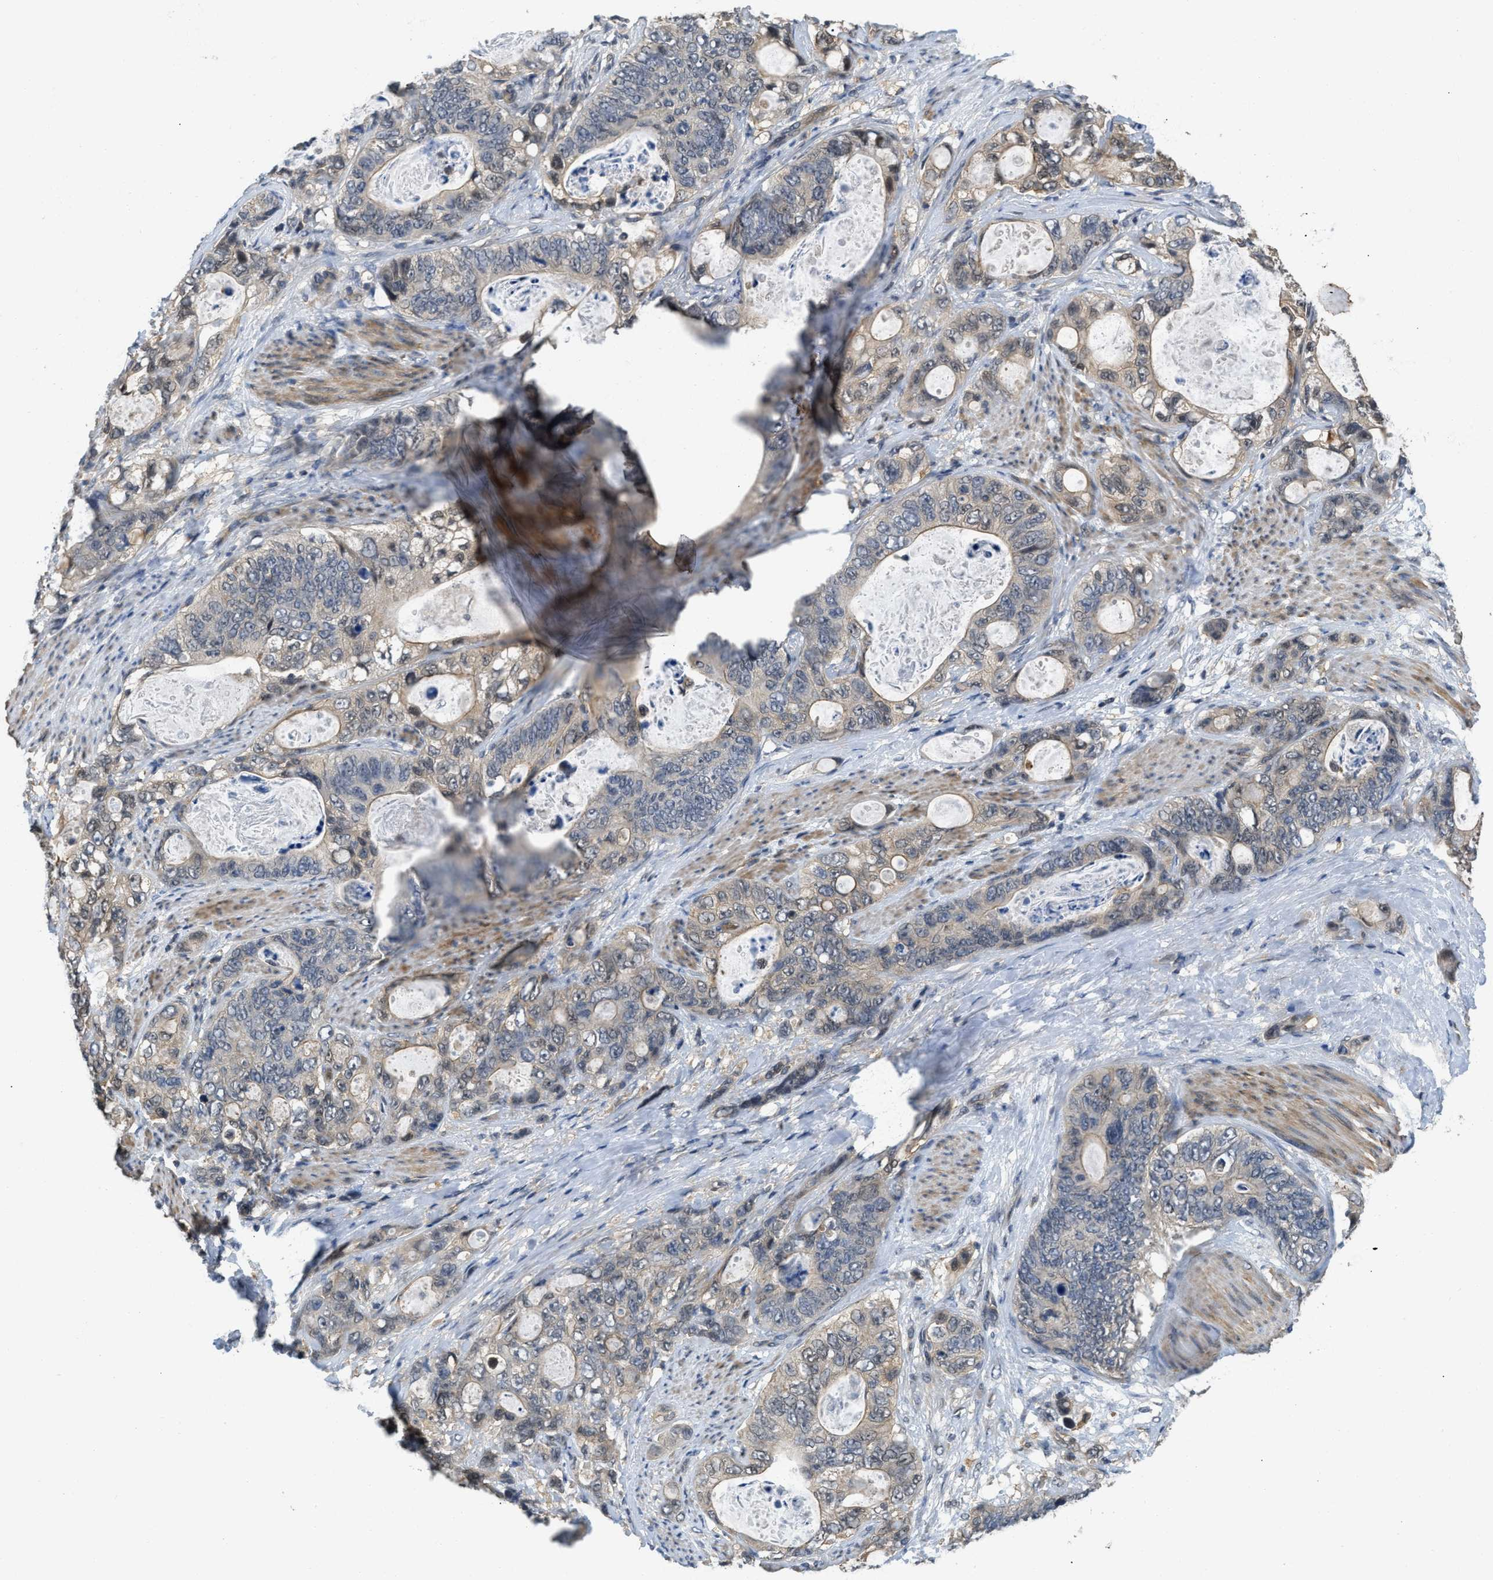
{"staining": {"intensity": "weak", "quantity": "25%-75%", "location": "cytoplasmic/membranous"}, "tissue": "stomach cancer", "cell_type": "Tumor cells", "image_type": "cancer", "snomed": [{"axis": "morphology", "description": "Normal tissue, NOS"}, {"axis": "morphology", "description": "Adenocarcinoma, NOS"}, {"axis": "topography", "description": "Stomach"}], "caption": "The photomicrograph demonstrates staining of adenocarcinoma (stomach), revealing weak cytoplasmic/membranous protein staining (brown color) within tumor cells.", "gene": "TES", "patient": {"sex": "female", "age": 89}}